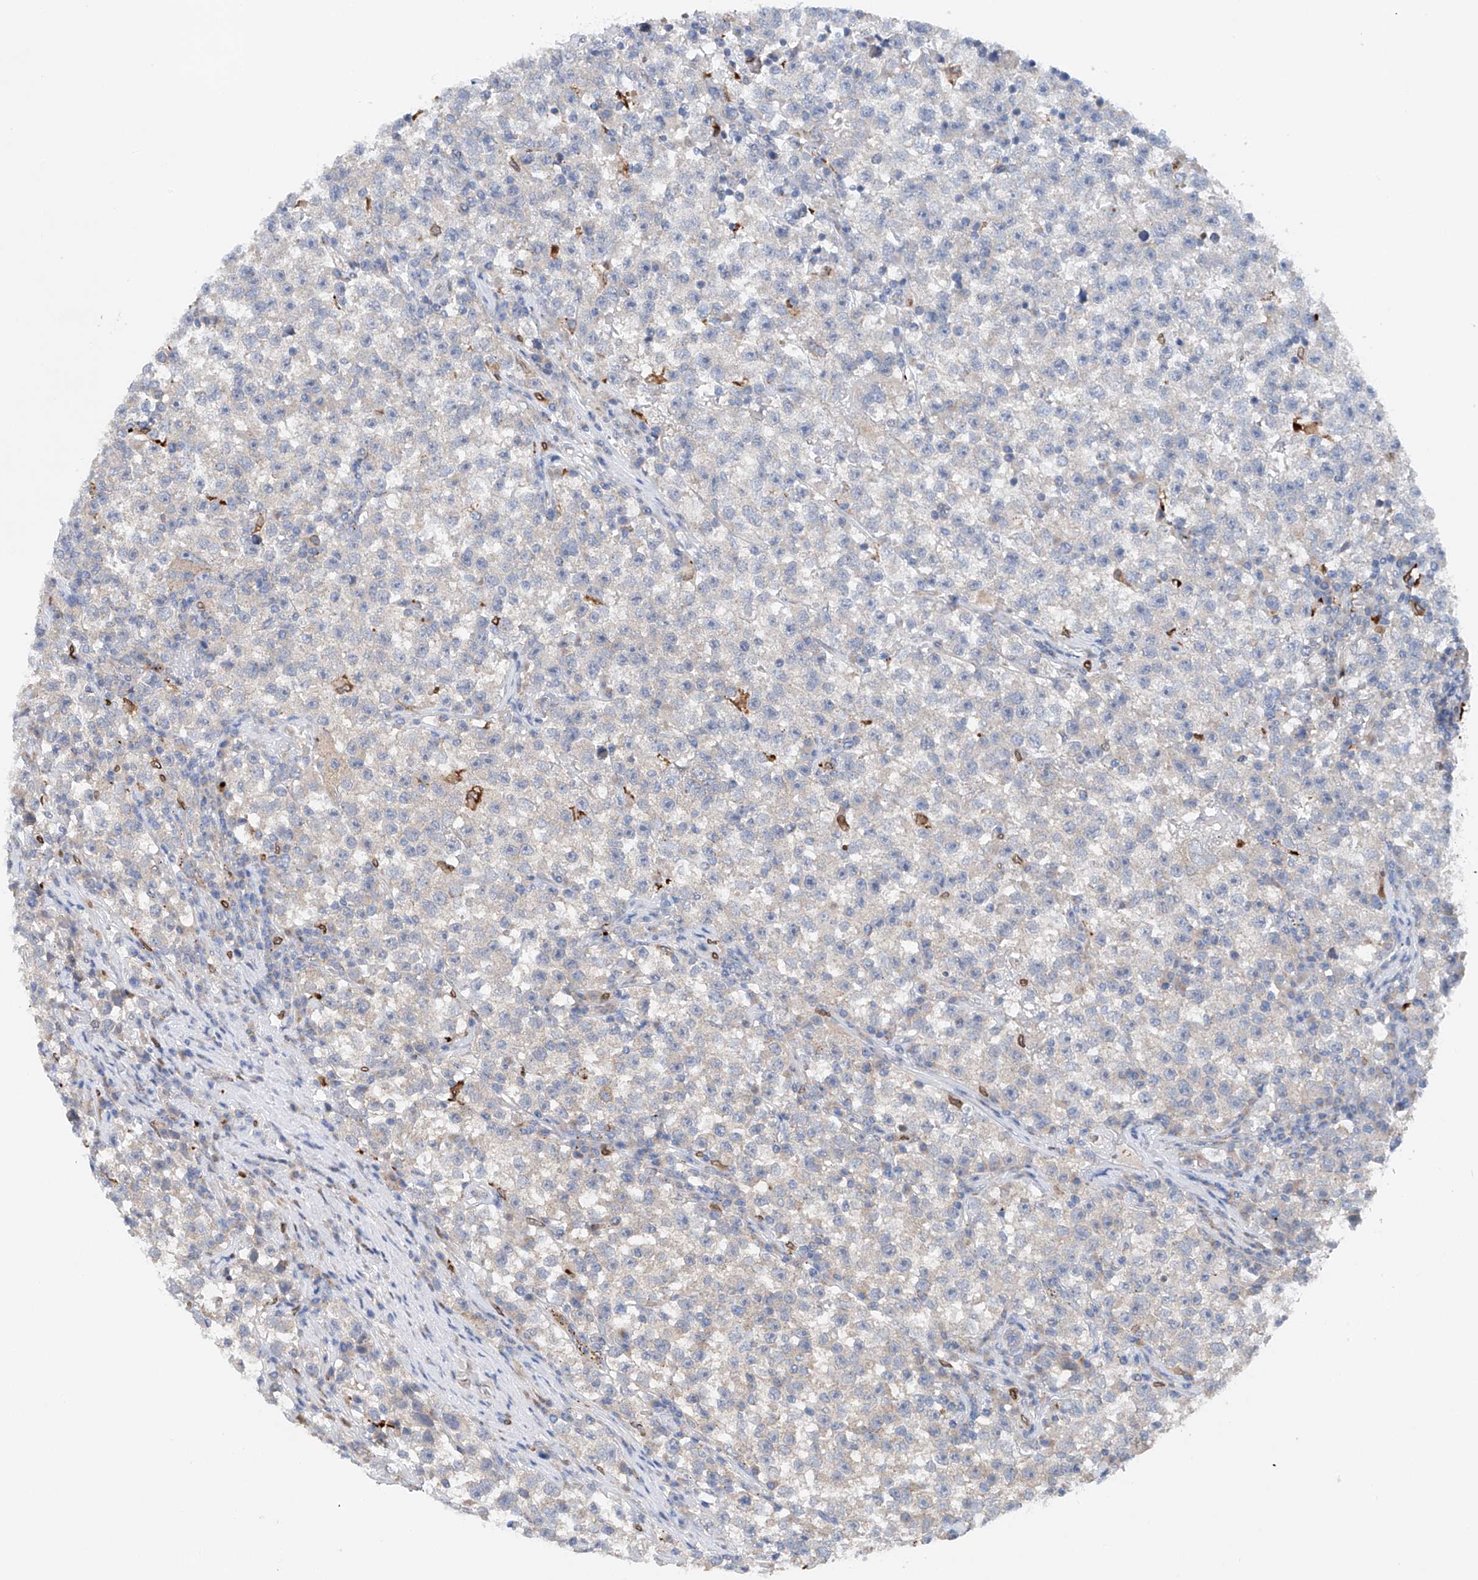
{"staining": {"intensity": "negative", "quantity": "none", "location": "none"}, "tissue": "testis cancer", "cell_type": "Tumor cells", "image_type": "cancer", "snomed": [{"axis": "morphology", "description": "Seminoma, NOS"}, {"axis": "topography", "description": "Testis"}], "caption": "DAB immunohistochemical staining of seminoma (testis) exhibits no significant positivity in tumor cells. (DAB (3,3'-diaminobenzidine) immunohistochemistry with hematoxylin counter stain).", "gene": "CEP85L", "patient": {"sex": "male", "age": 22}}